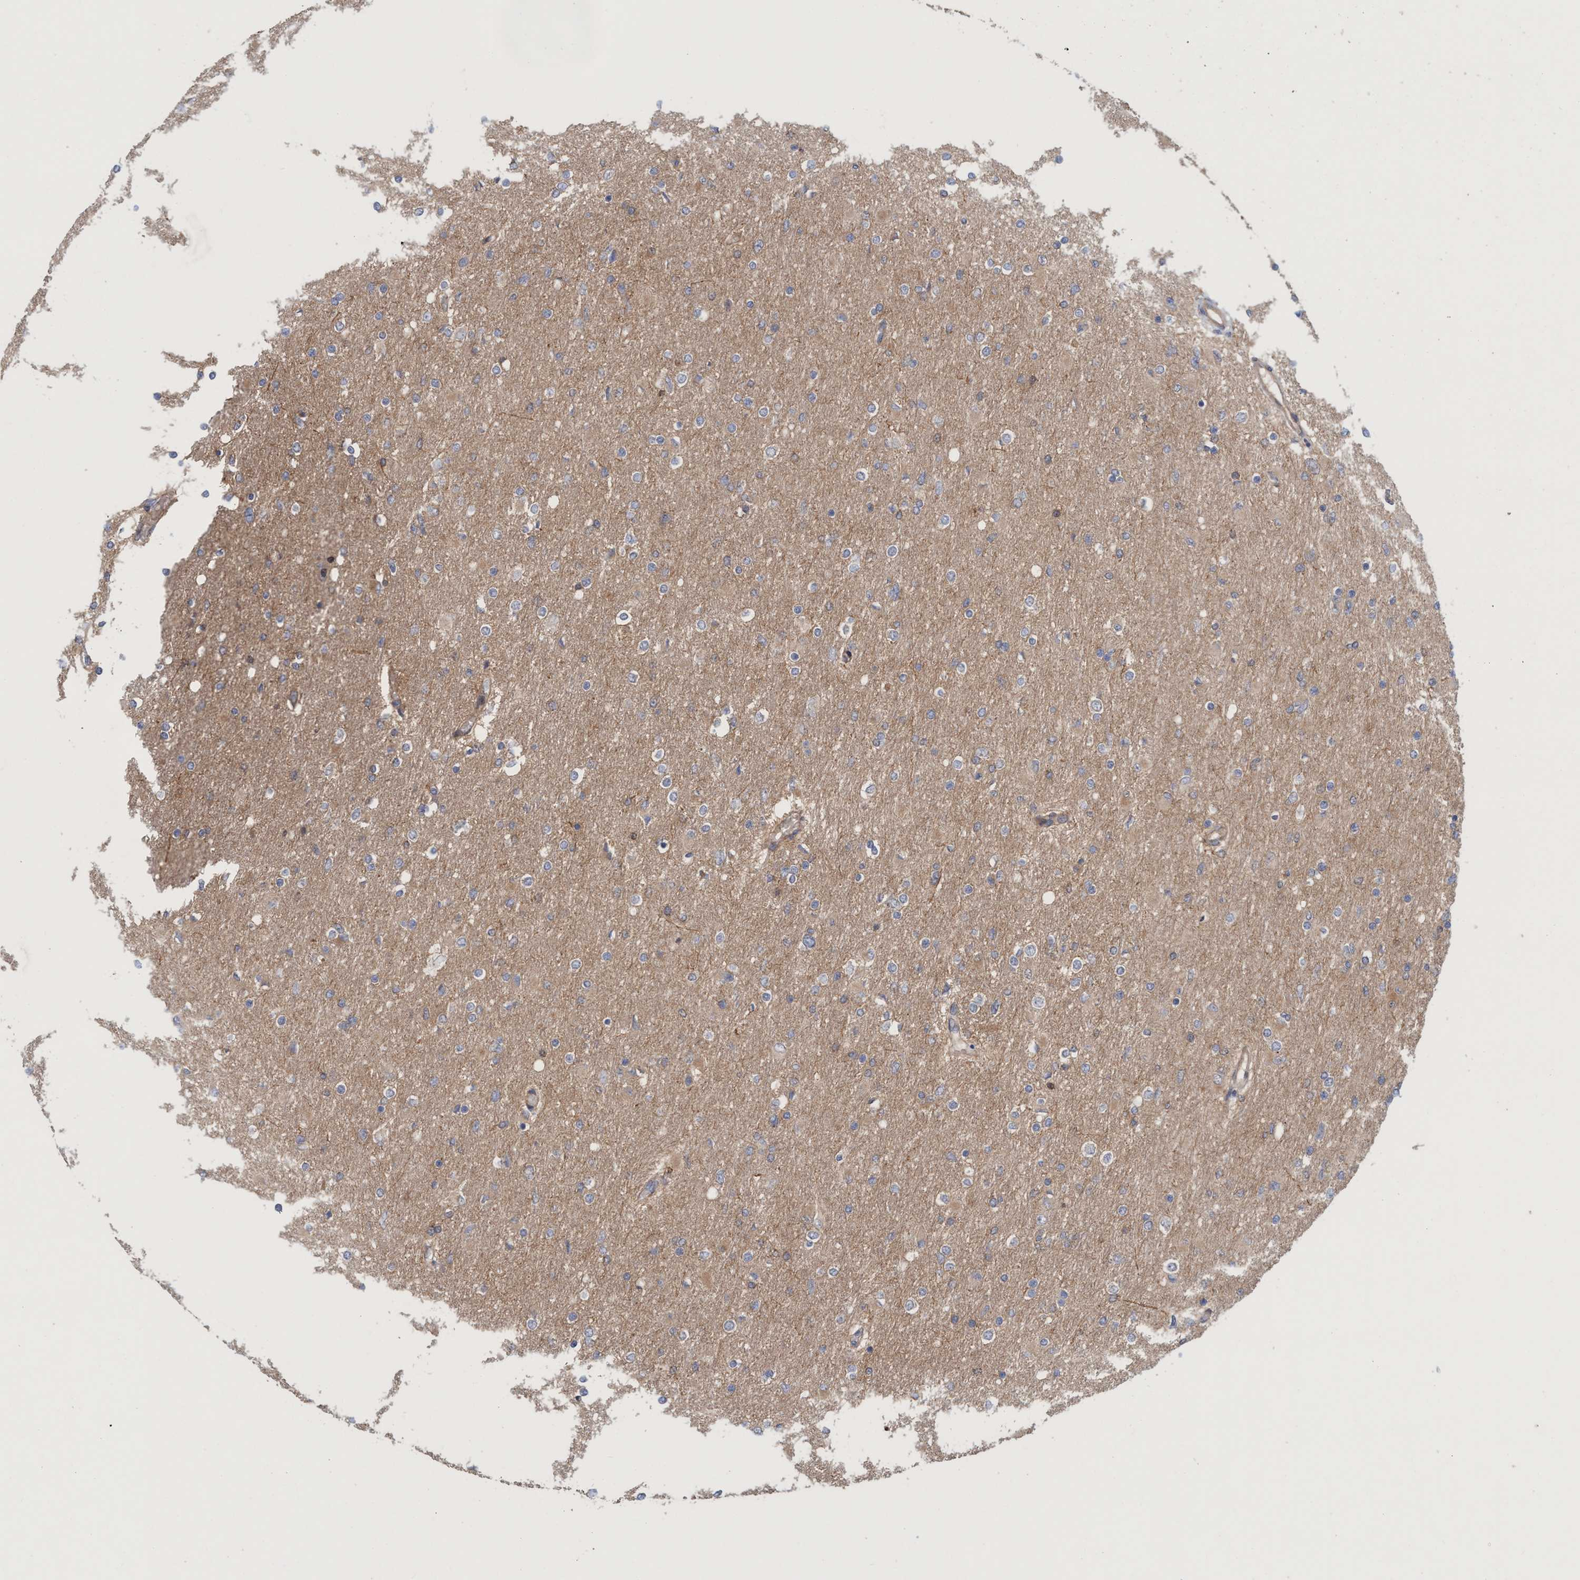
{"staining": {"intensity": "weak", "quantity": ">75%", "location": "cytoplasmic/membranous"}, "tissue": "glioma", "cell_type": "Tumor cells", "image_type": "cancer", "snomed": [{"axis": "morphology", "description": "Glioma, malignant, High grade"}, {"axis": "topography", "description": "Cerebral cortex"}], "caption": "An IHC micrograph of tumor tissue is shown. Protein staining in brown shows weak cytoplasmic/membranous positivity in glioma within tumor cells. The staining is performed using DAB brown chromogen to label protein expression. The nuclei are counter-stained blue using hematoxylin.", "gene": "SPECC1", "patient": {"sex": "female", "age": 36}}